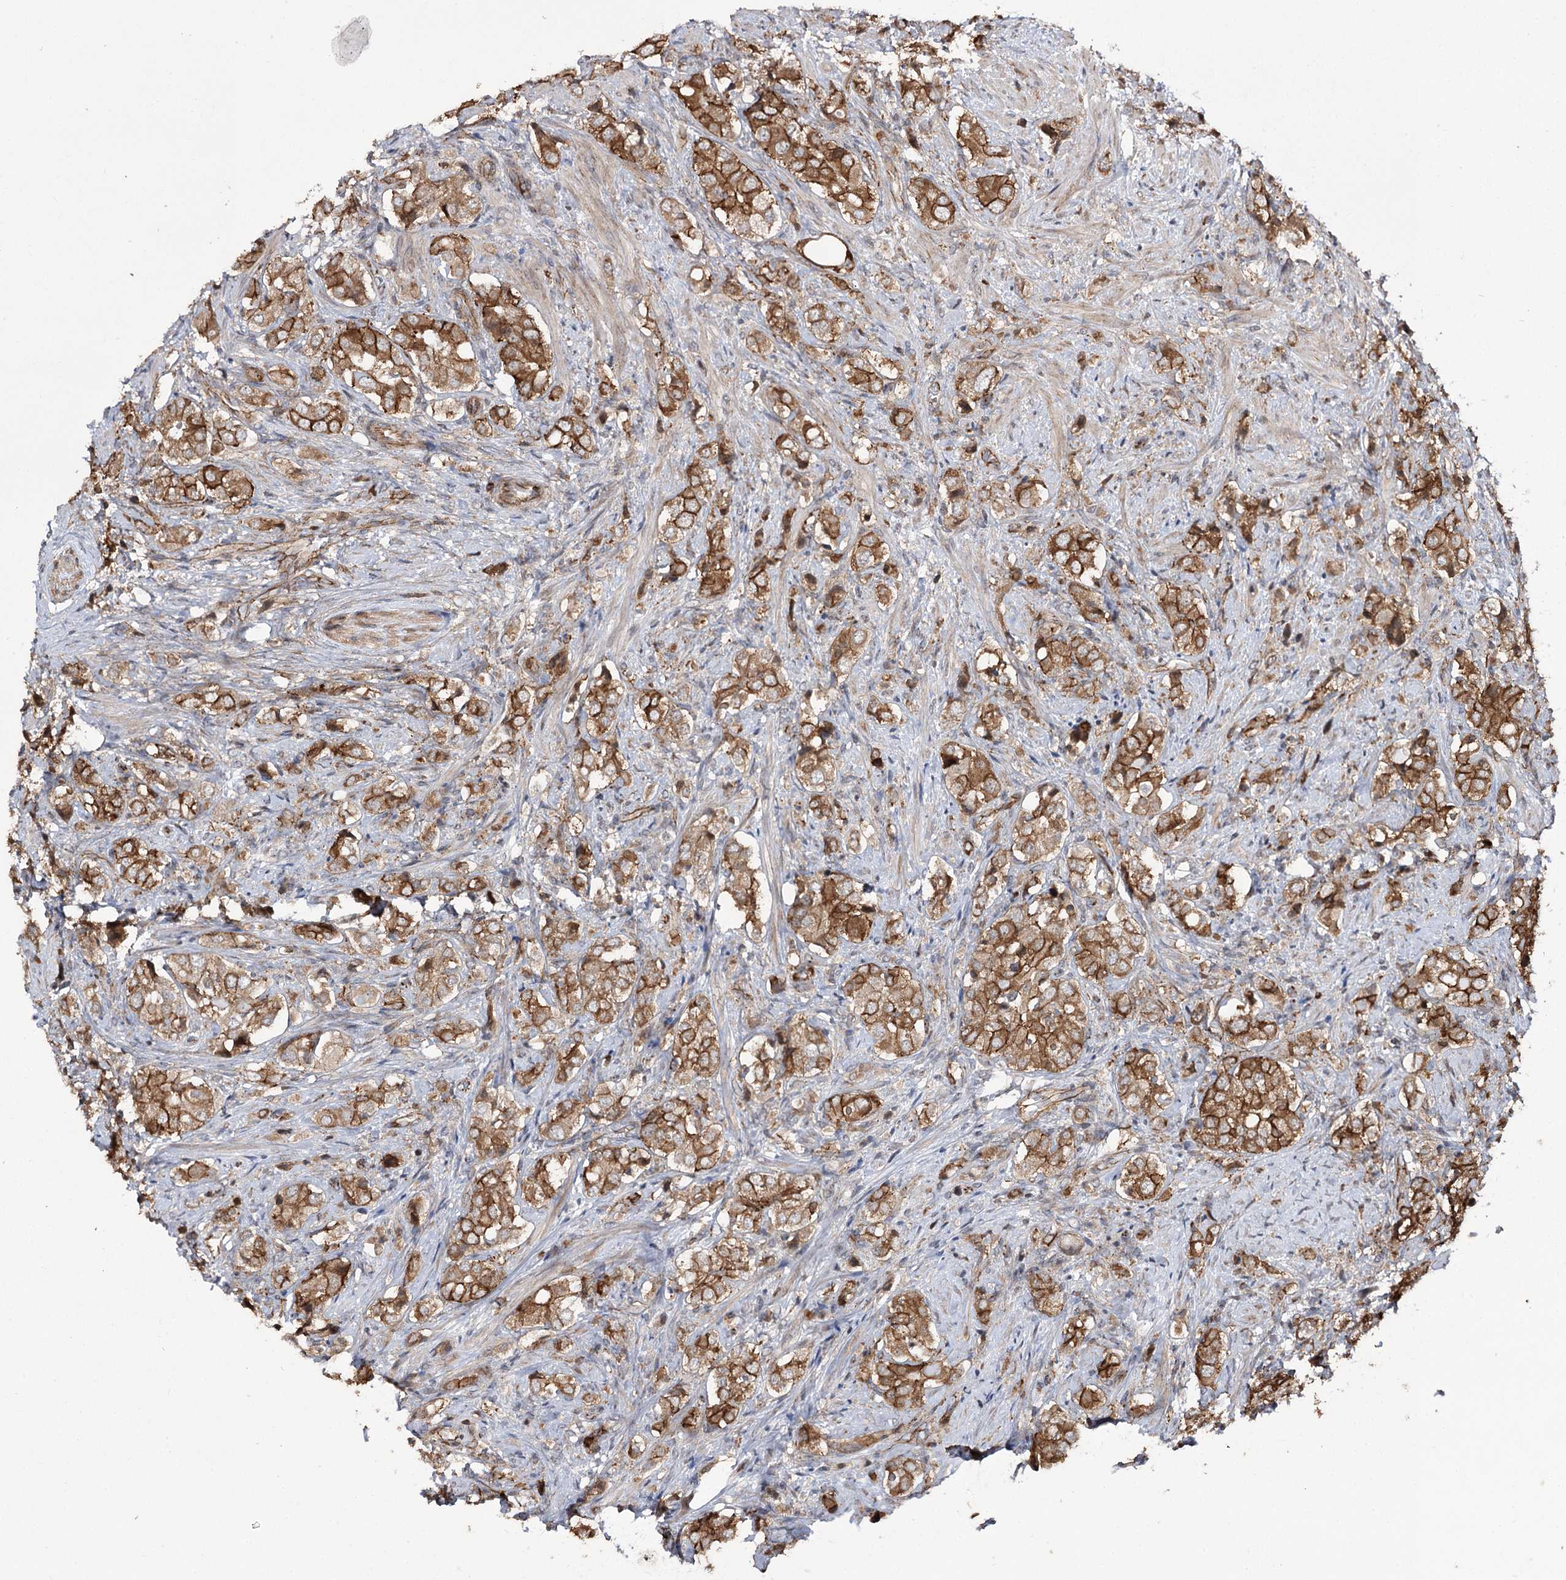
{"staining": {"intensity": "moderate", "quantity": ">75%", "location": "cytoplasmic/membranous"}, "tissue": "prostate cancer", "cell_type": "Tumor cells", "image_type": "cancer", "snomed": [{"axis": "morphology", "description": "Adenocarcinoma, High grade"}, {"axis": "topography", "description": "Prostate"}], "caption": "High-magnification brightfield microscopy of prostate adenocarcinoma (high-grade) stained with DAB (brown) and counterstained with hematoxylin (blue). tumor cells exhibit moderate cytoplasmic/membranous positivity is seen in approximately>75% of cells.", "gene": "DHX29", "patient": {"sex": "male", "age": 65}}